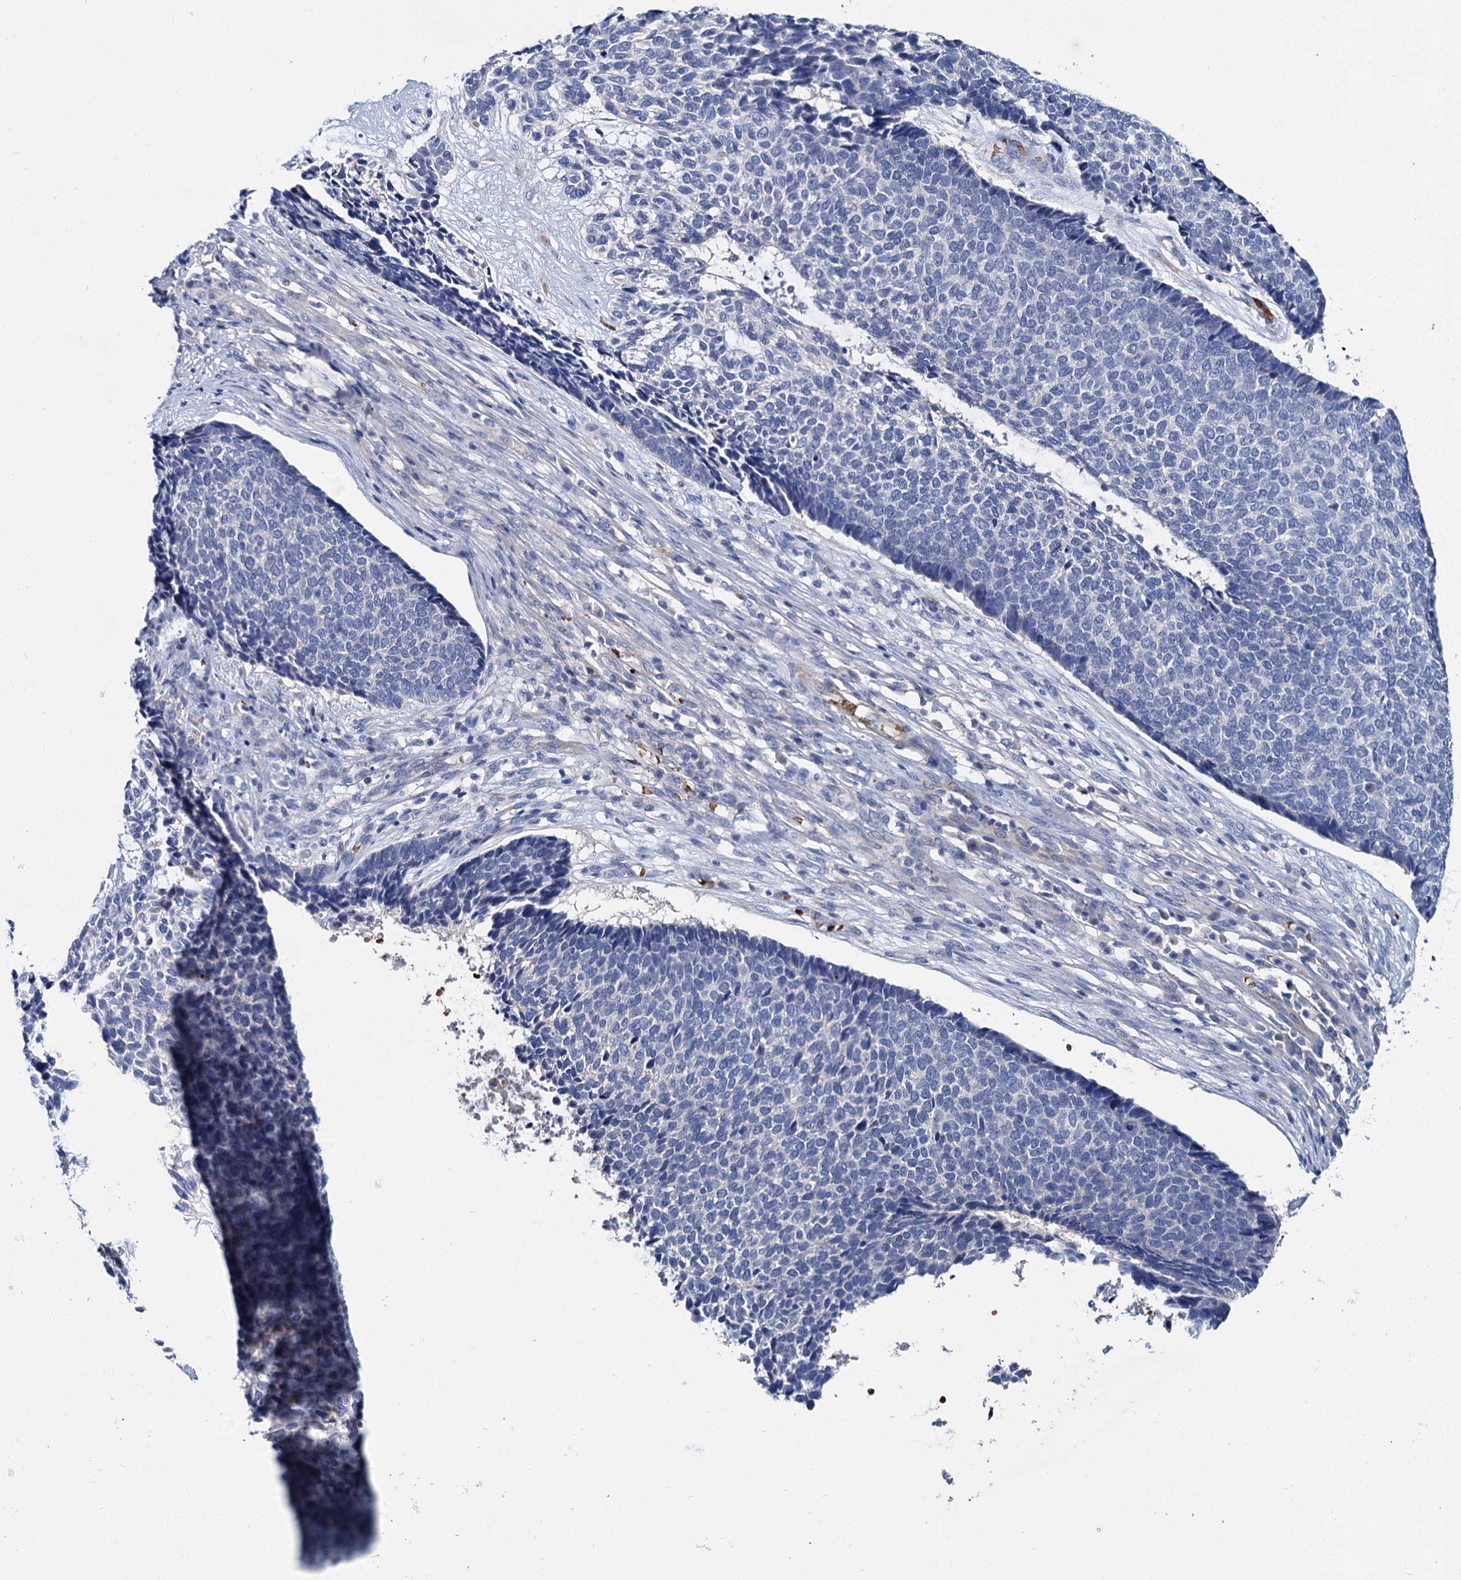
{"staining": {"intensity": "negative", "quantity": "none", "location": "none"}, "tissue": "skin cancer", "cell_type": "Tumor cells", "image_type": "cancer", "snomed": [{"axis": "morphology", "description": "Basal cell carcinoma"}, {"axis": "topography", "description": "Skin"}], "caption": "Skin cancer was stained to show a protein in brown. There is no significant positivity in tumor cells.", "gene": "ATG2A", "patient": {"sex": "female", "age": 84}}